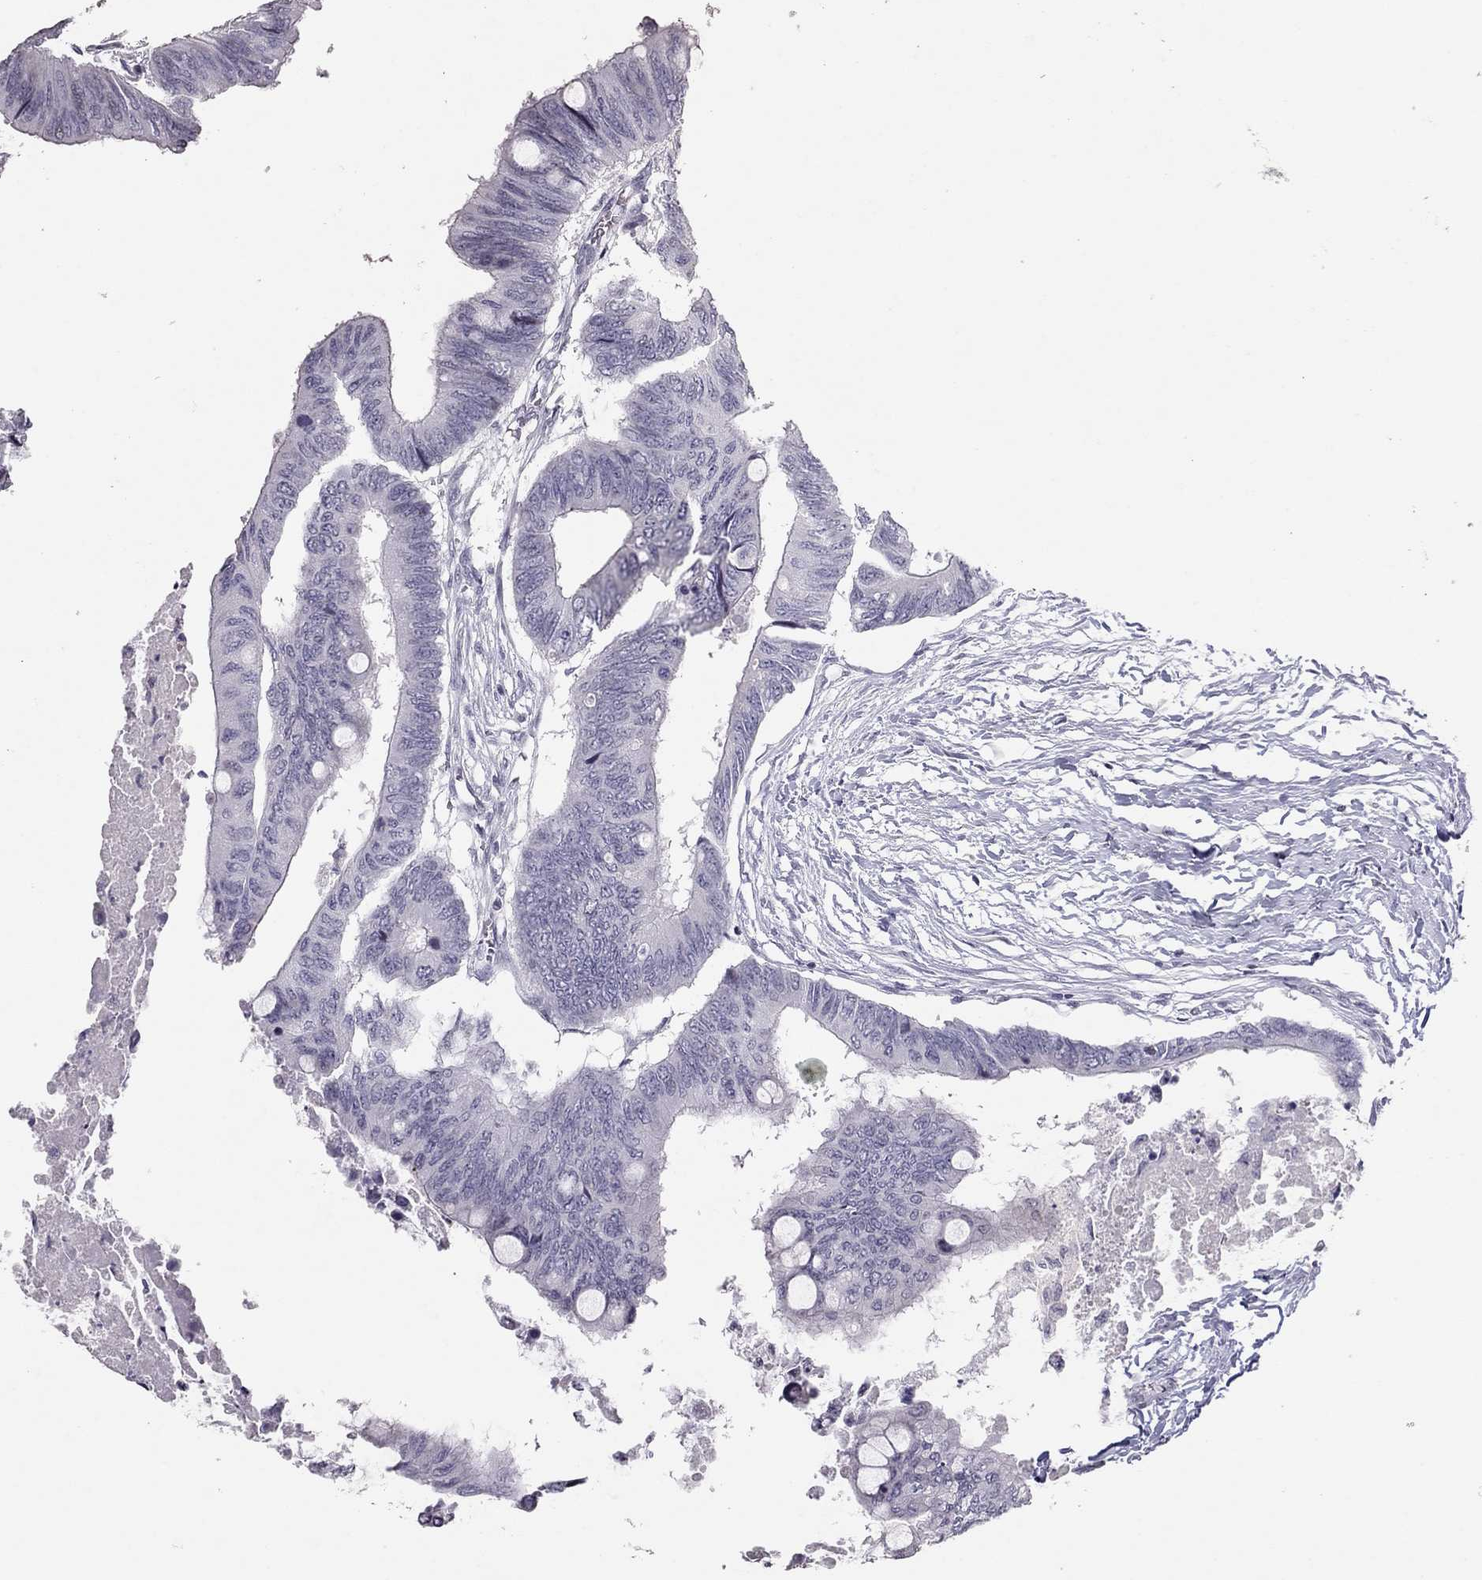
{"staining": {"intensity": "negative", "quantity": "none", "location": "none"}, "tissue": "colorectal cancer", "cell_type": "Tumor cells", "image_type": "cancer", "snomed": [{"axis": "morphology", "description": "Normal tissue, NOS"}, {"axis": "morphology", "description": "Adenocarcinoma, NOS"}, {"axis": "topography", "description": "Rectum"}, {"axis": "topography", "description": "Peripheral nerve tissue"}], "caption": "The micrograph exhibits no staining of tumor cells in colorectal cancer.", "gene": "TSHB", "patient": {"sex": "male", "age": 92}}